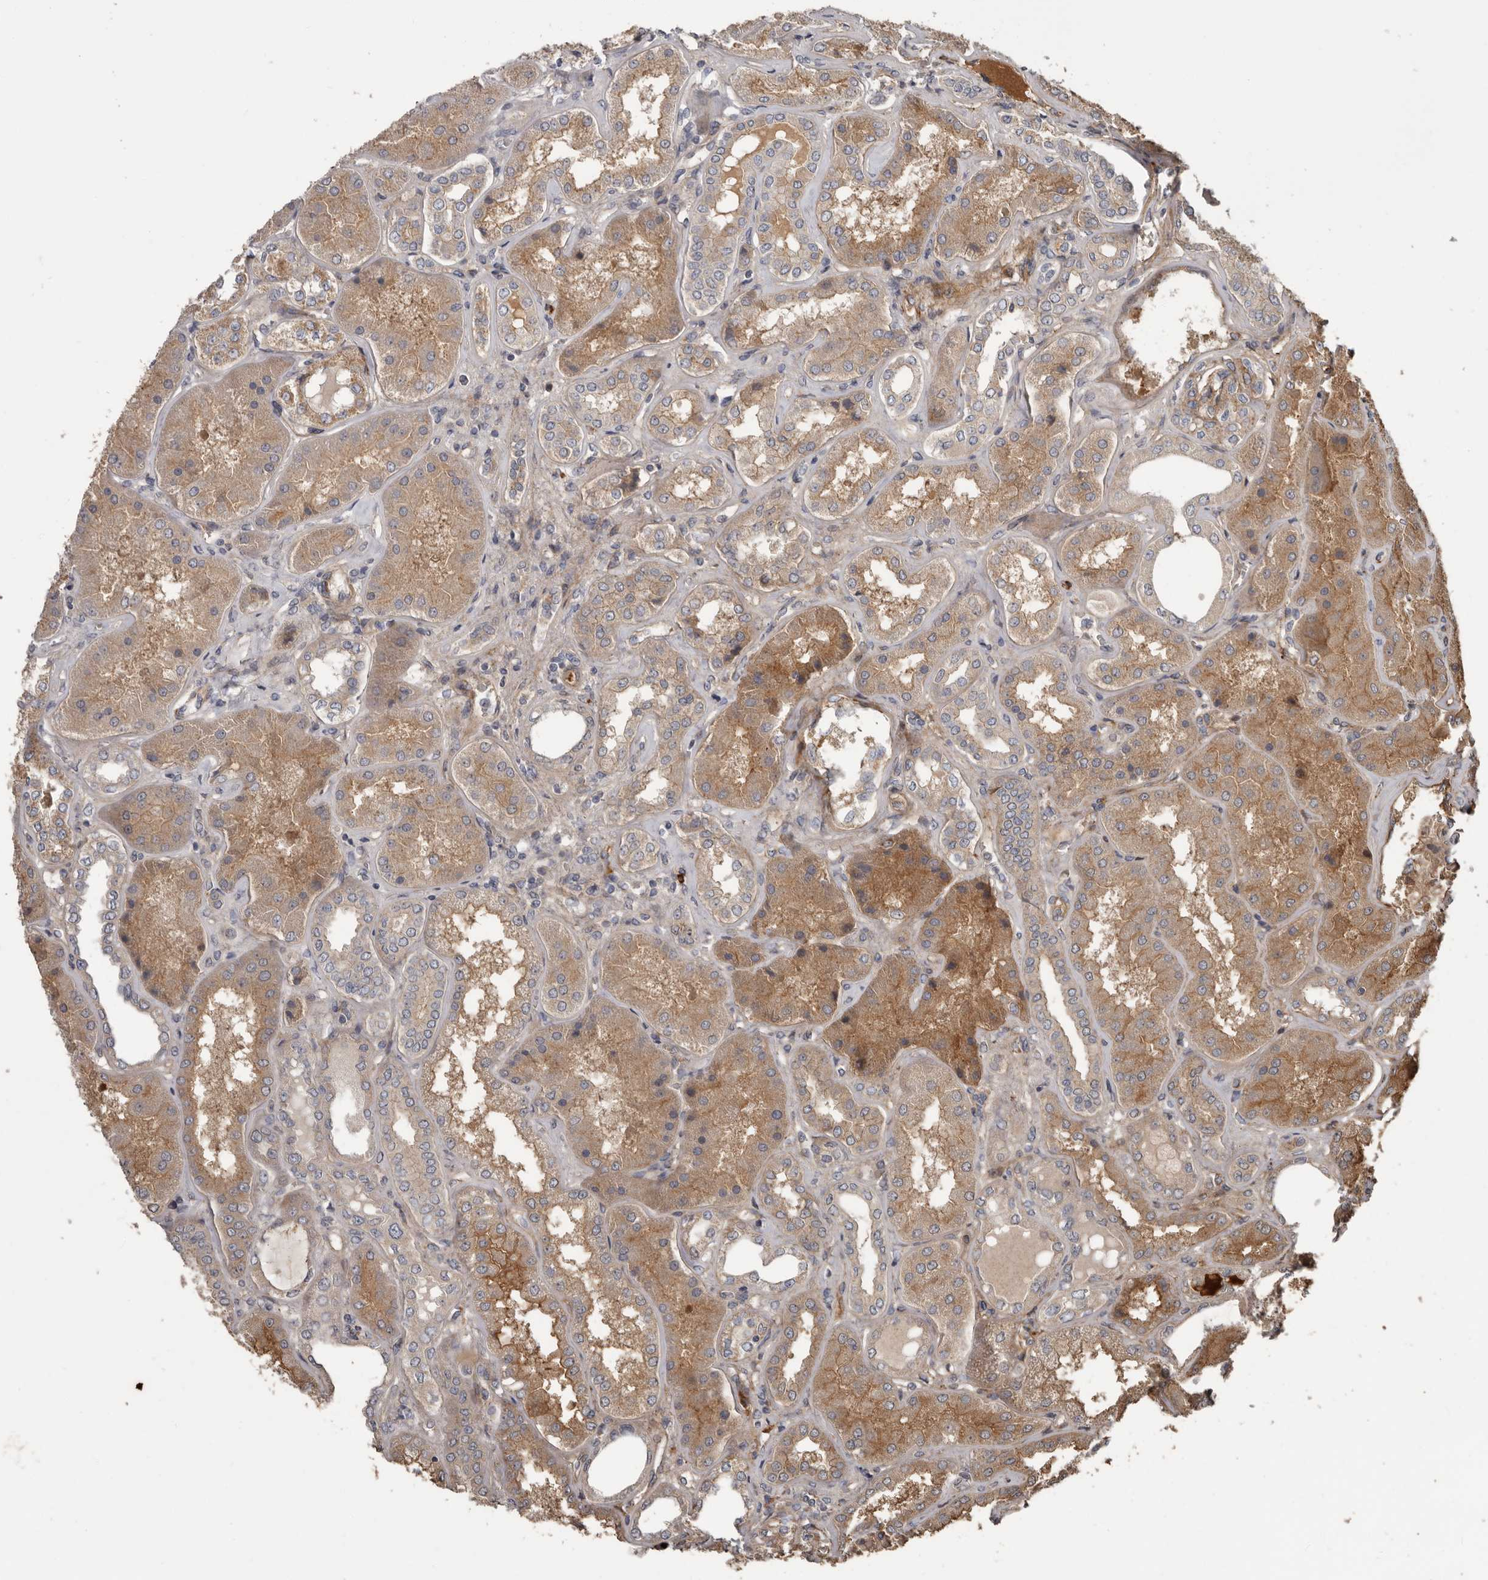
{"staining": {"intensity": "moderate", "quantity": ">75%", "location": "cytoplasmic/membranous"}, "tissue": "kidney", "cell_type": "Cells in glomeruli", "image_type": "normal", "snomed": [{"axis": "morphology", "description": "Normal tissue, NOS"}, {"axis": "topography", "description": "Kidney"}], "caption": "Immunohistochemical staining of benign kidney shows moderate cytoplasmic/membranous protein expression in approximately >75% of cells in glomeruli.", "gene": "ARHGEF5", "patient": {"sex": "female", "age": 56}}